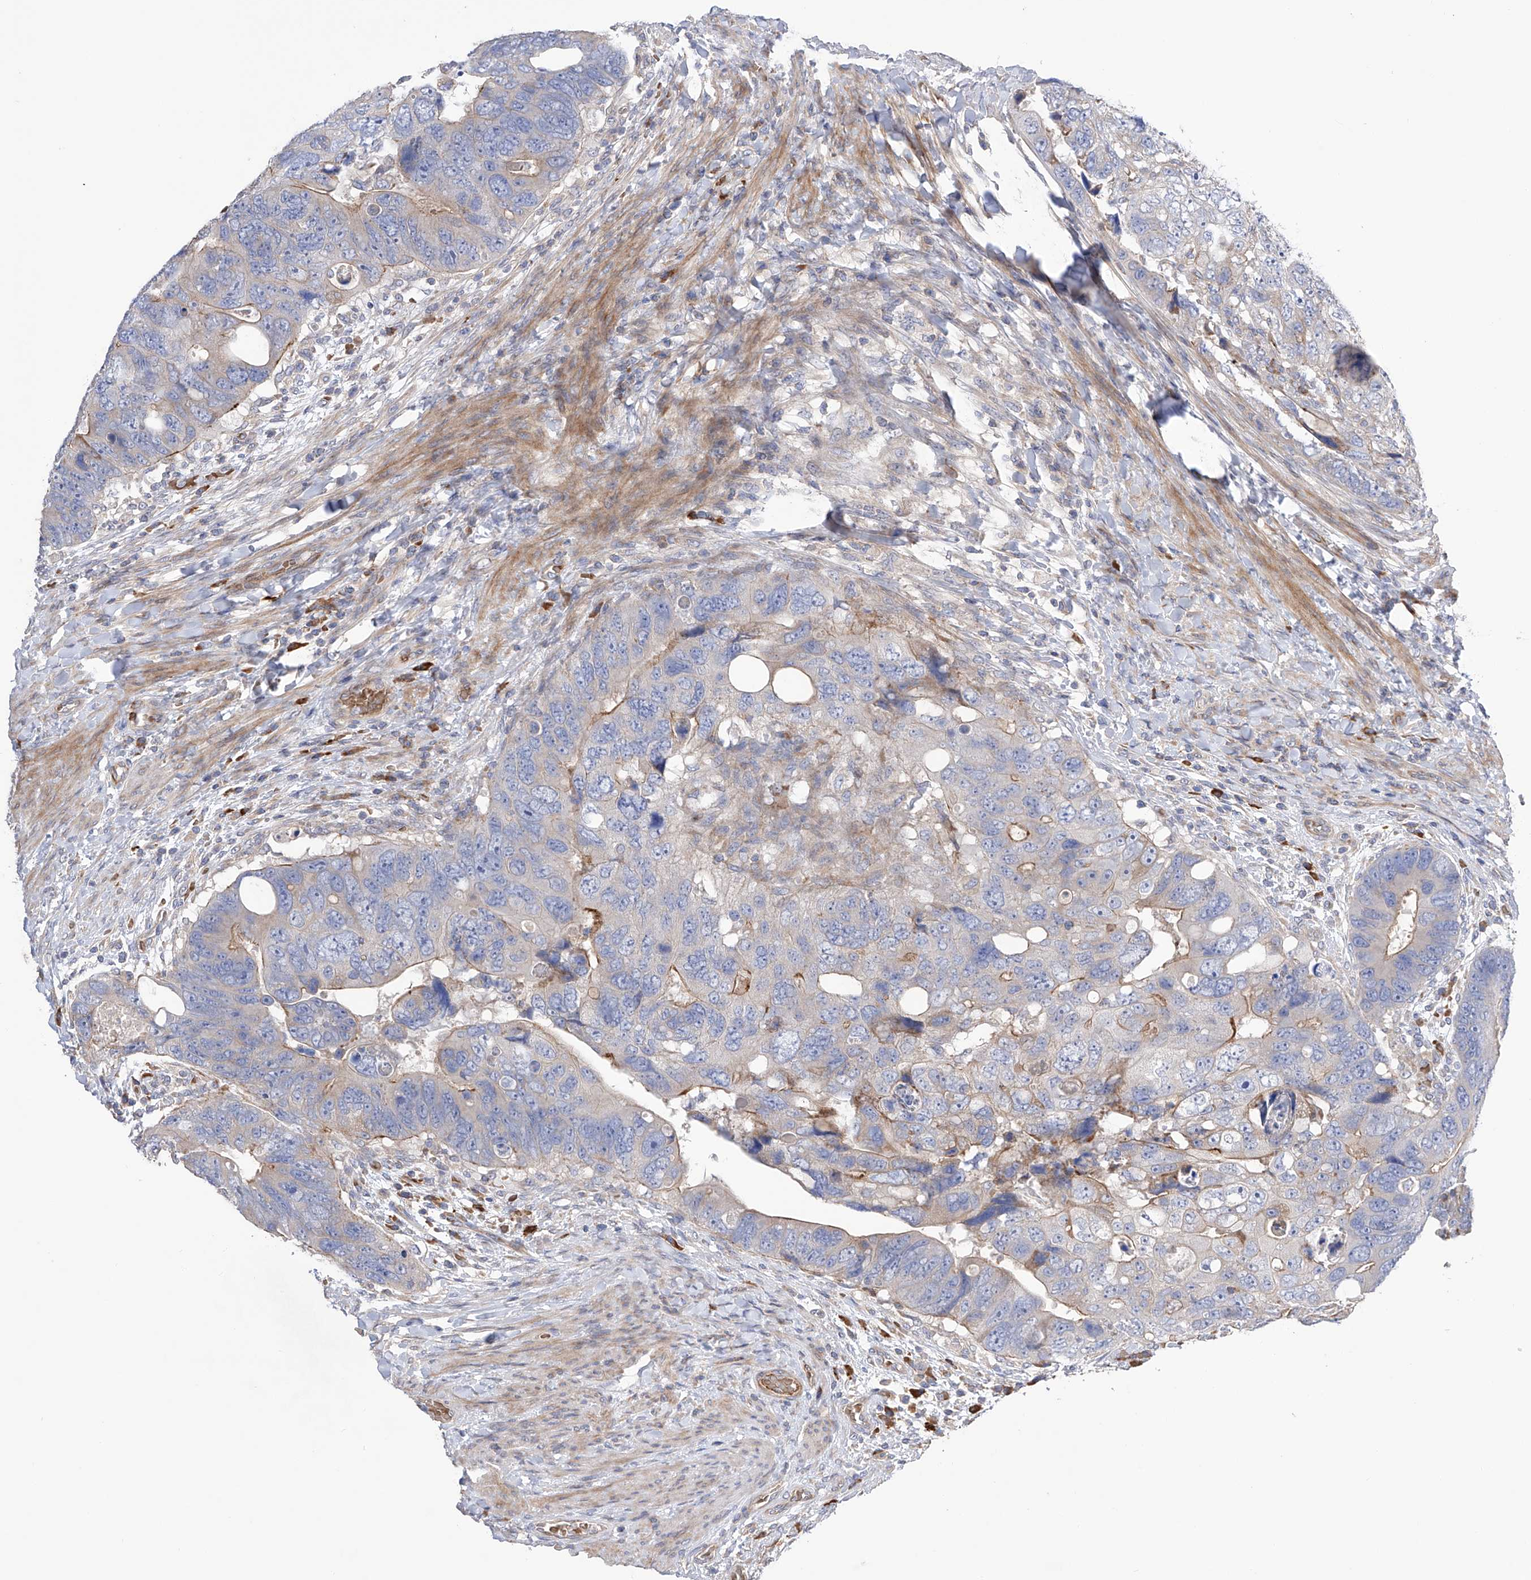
{"staining": {"intensity": "moderate", "quantity": "<25%", "location": "cytoplasmic/membranous"}, "tissue": "colorectal cancer", "cell_type": "Tumor cells", "image_type": "cancer", "snomed": [{"axis": "morphology", "description": "Adenocarcinoma, NOS"}, {"axis": "topography", "description": "Rectum"}], "caption": "A photomicrograph showing moderate cytoplasmic/membranous staining in approximately <25% of tumor cells in adenocarcinoma (colorectal), as visualized by brown immunohistochemical staining.", "gene": "NFATC4", "patient": {"sex": "male", "age": 59}}